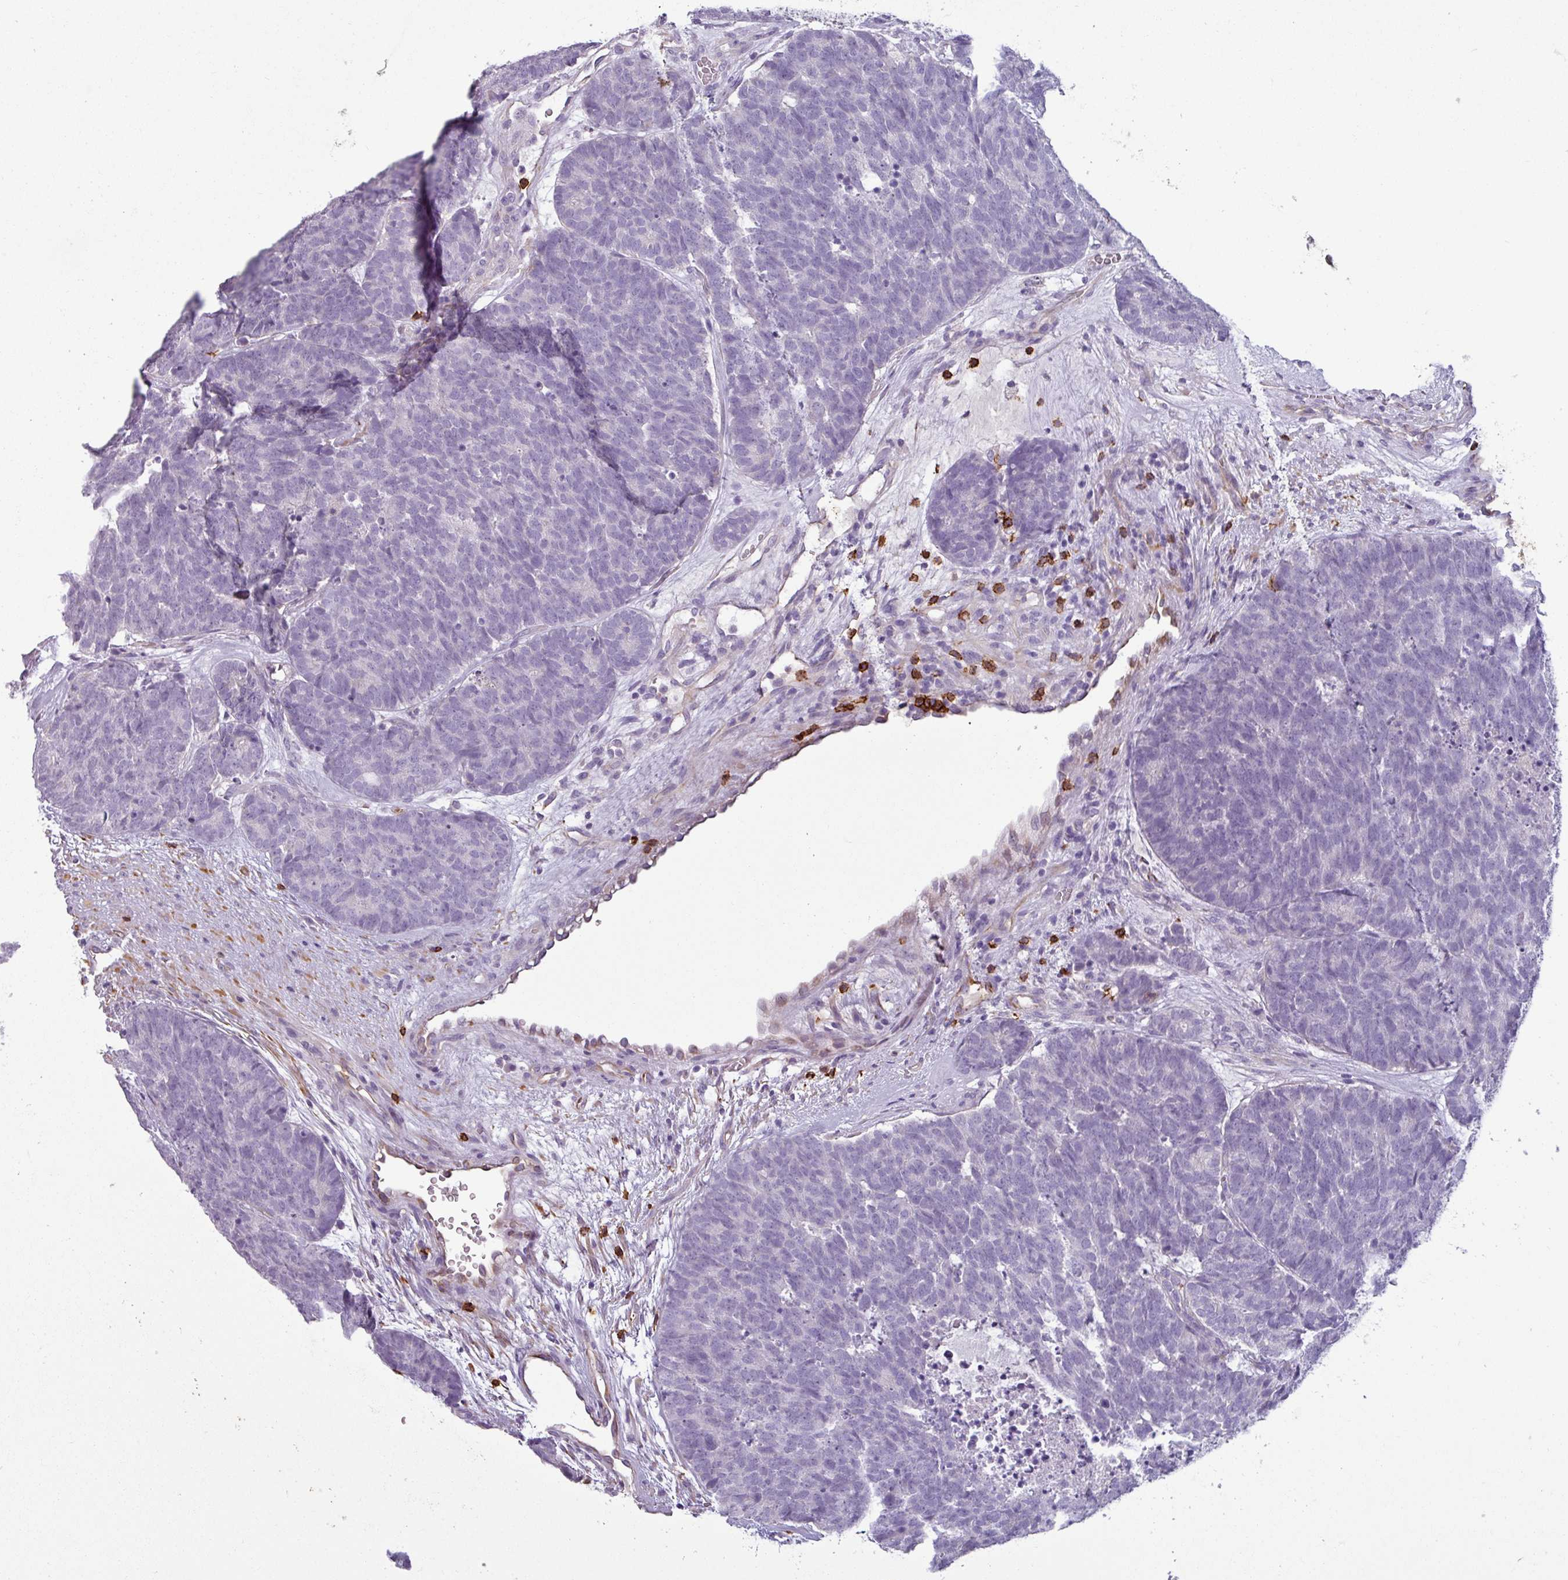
{"staining": {"intensity": "negative", "quantity": "none", "location": "none"}, "tissue": "head and neck cancer", "cell_type": "Tumor cells", "image_type": "cancer", "snomed": [{"axis": "morphology", "description": "Adenocarcinoma, NOS"}, {"axis": "topography", "description": "Head-Neck"}], "caption": "Image shows no protein expression in tumor cells of head and neck adenocarcinoma tissue.", "gene": "CD8A", "patient": {"sex": "female", "age": 81}}